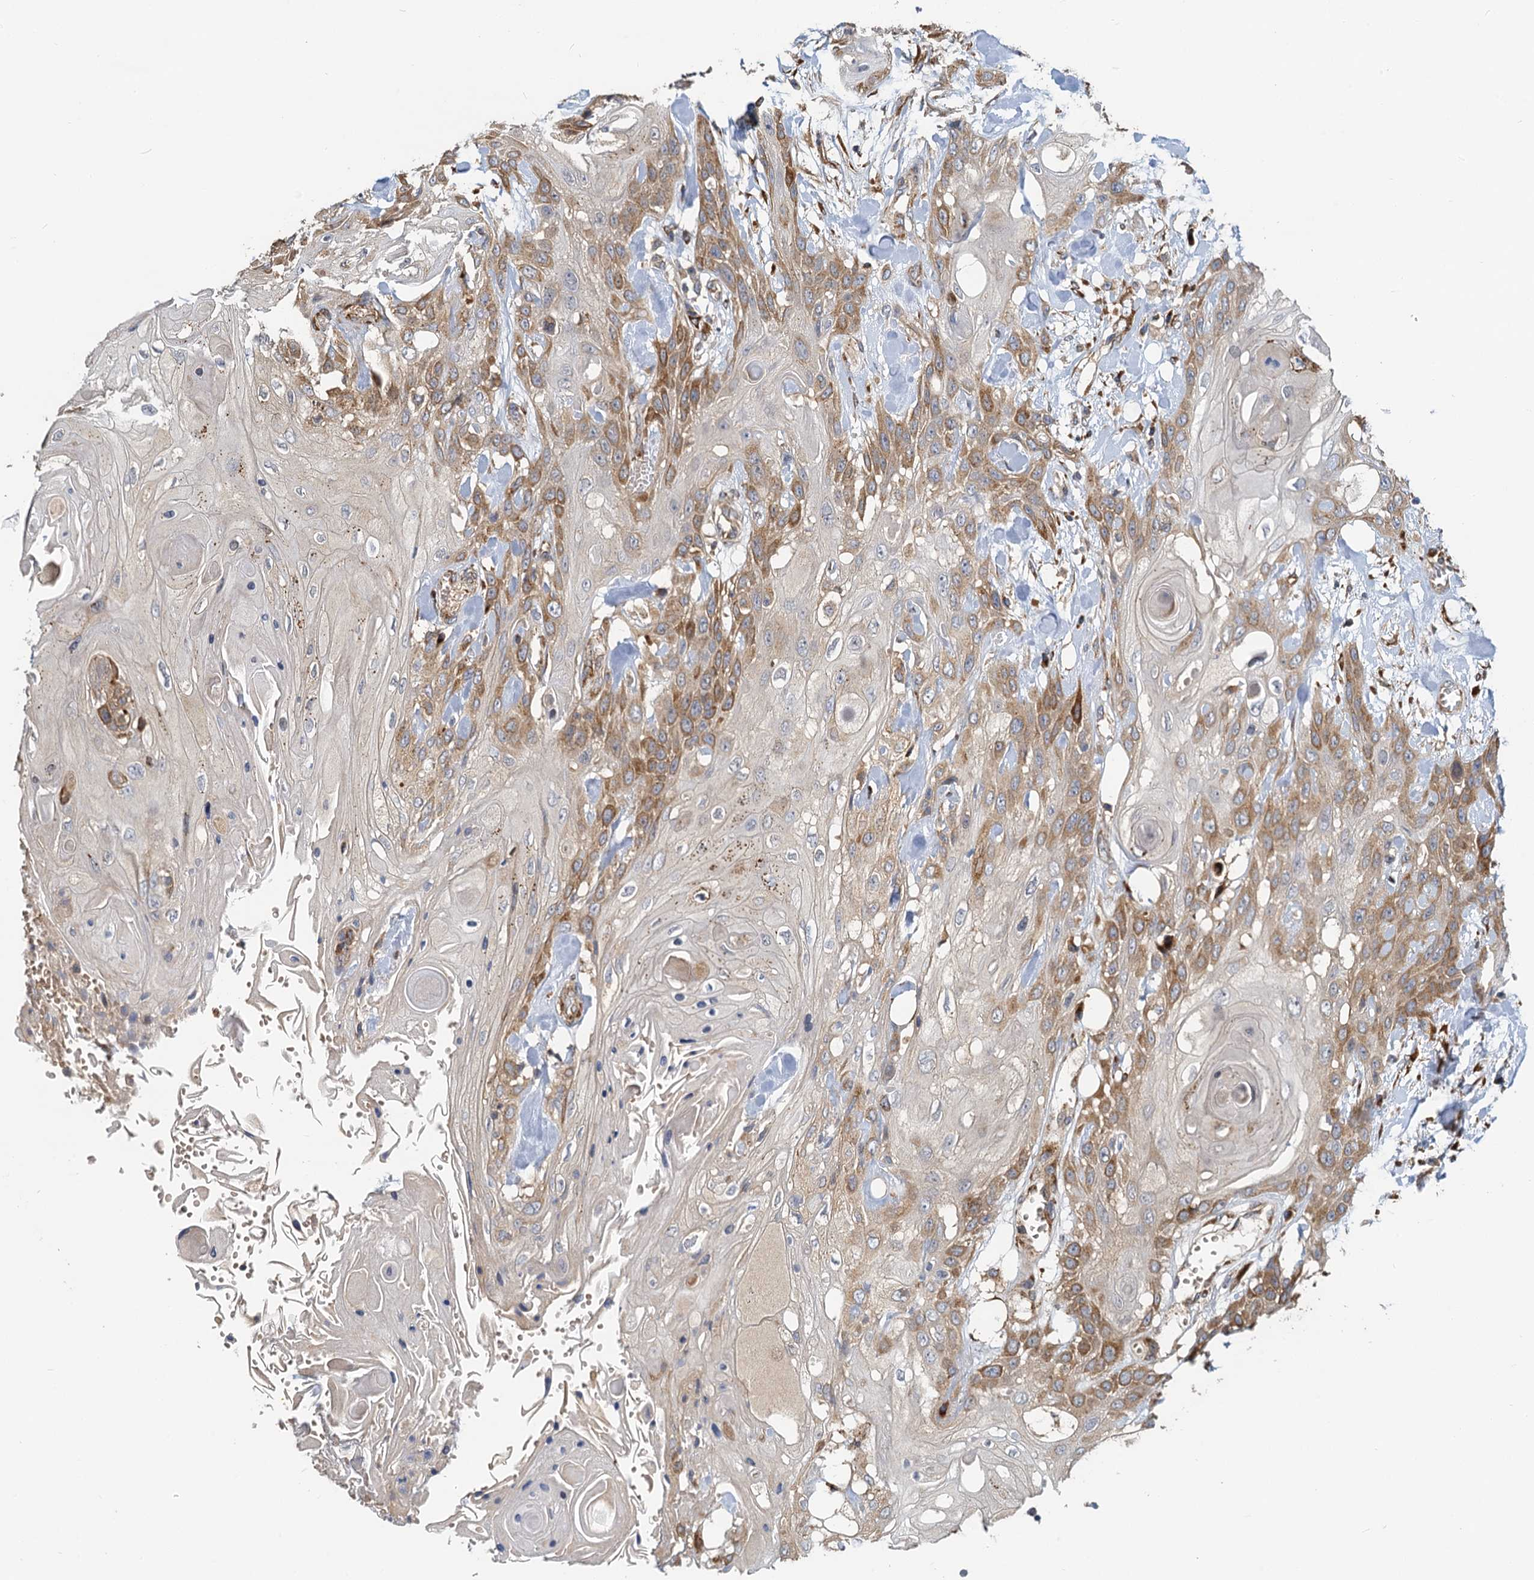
{"staining": {"intensity": "moderate", "quantity": "25%-75%", "location": "cytoplasmic/membranous"}, "tissue": "head and neck cancer", "cell_type": "Tumor cells", "image_type": "cancer", "snomed": [{"axis": "morphology", "description": "Squamous cell carcinoma, NOS"}, {"axis": "topography", "description": "Head-Neck"}], "caption": "This is an image of immunohistochemistry (IHC) staining of head and neck squamous cell carcinoma, which shows moderate staining in the cytoplasmic/membranous of tumor cells.", "gene": "NKAPD1", "patient": {"sex": "female", "age": 43}}